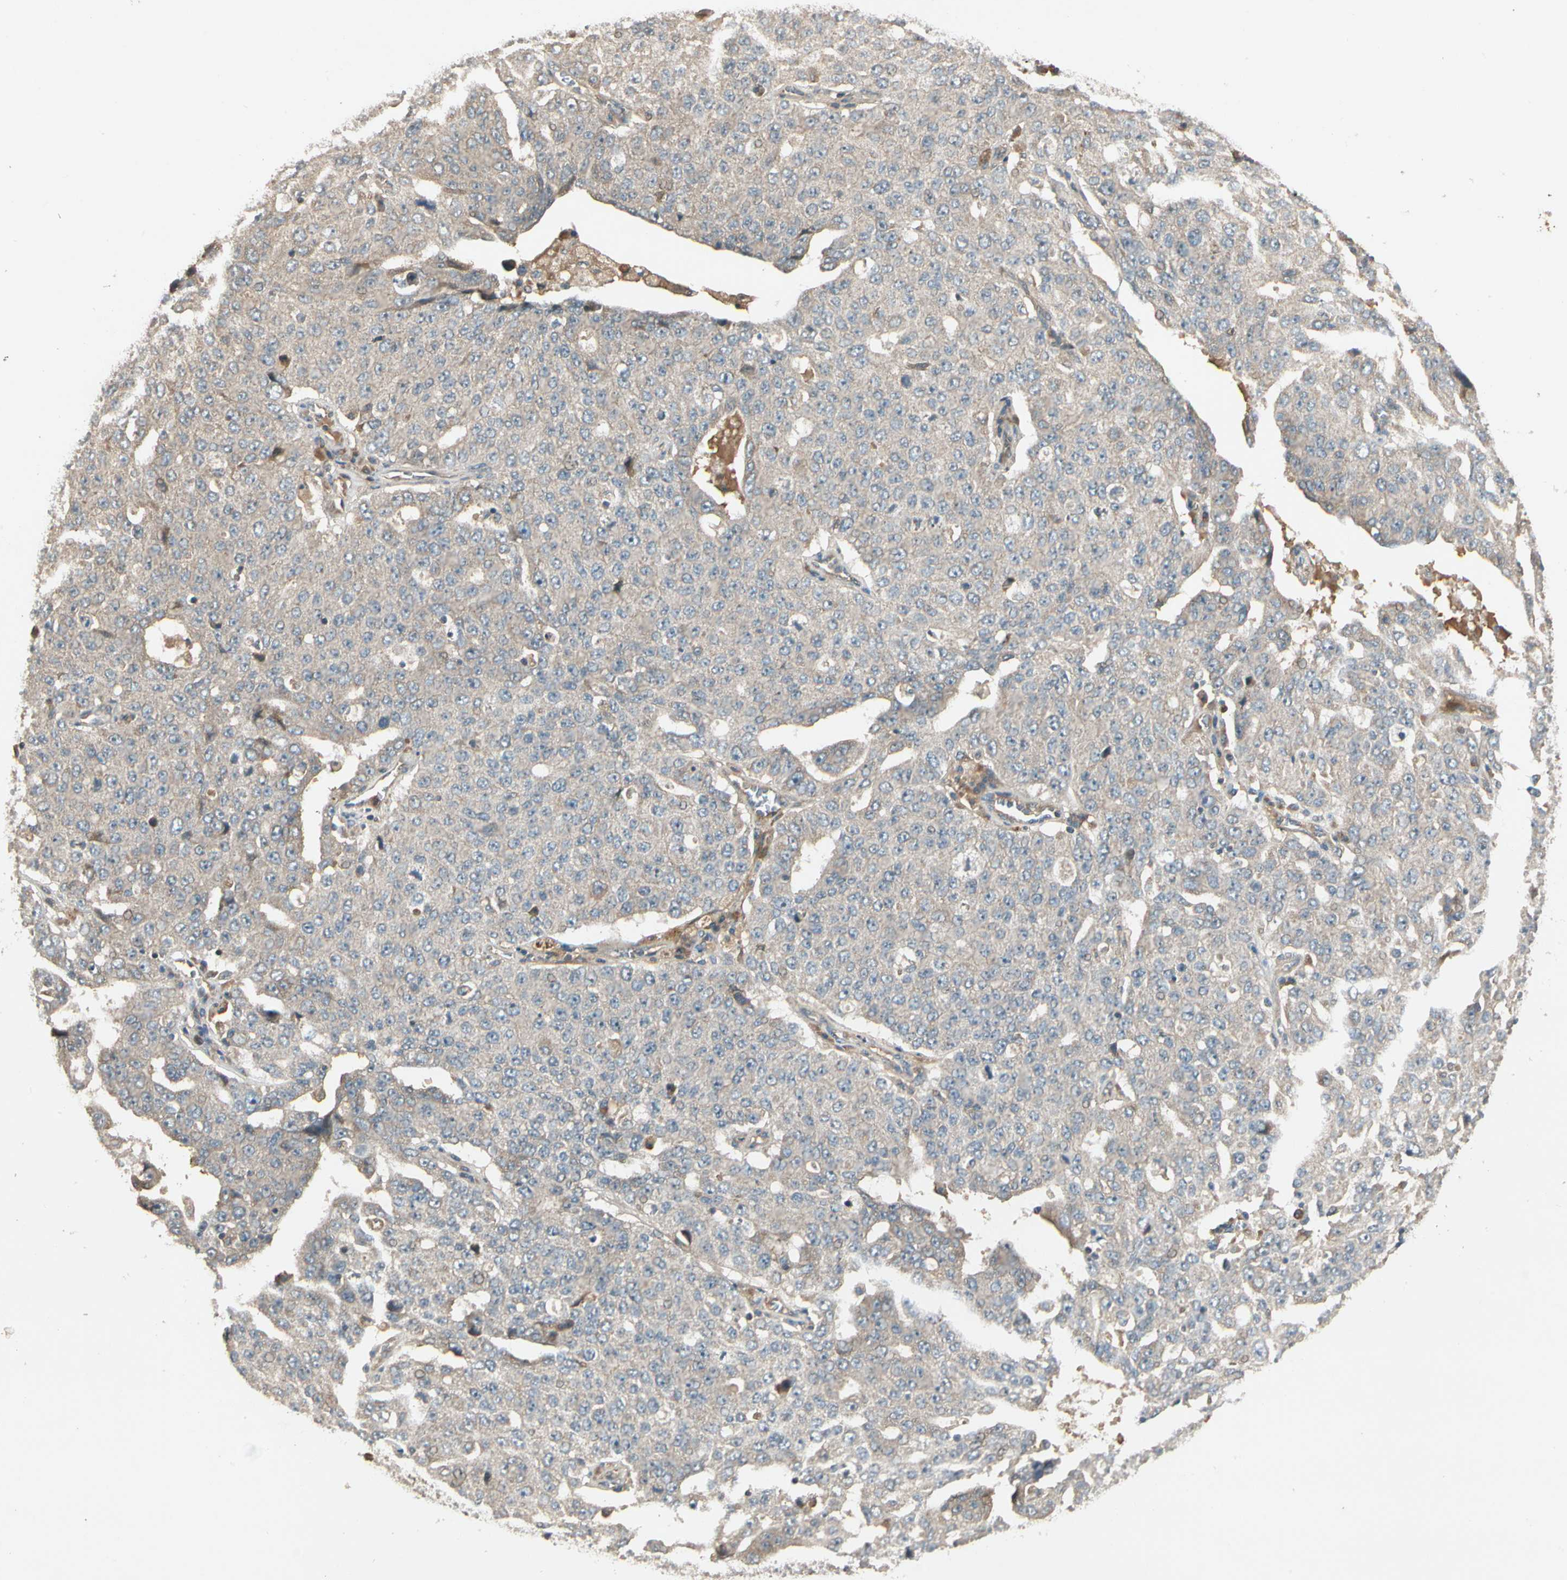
{"staining": {"intensity": "weak", "quantity": "<25%", "location": "cytoplasmic/membranous"}, "tissue": "ovarian cancer", "cell_type": "Tumor cells", "image_type": "cancer", "snomed": [{"axis": "morphology", "description": "Carcinoma, endometroid"}, {"axis": "topography", "description": "Ovary"}], "caption": "High power microscopy histopathology image of an immunohistochemistry histopathology image of ovarian cancer (endometroid carcinoma), revealing no significant expression in tumor cells. (IHC, brightfield microscopy, high magnification).", "gene": "ACVR1", "patient": {"sex": "female", "age": 62}}